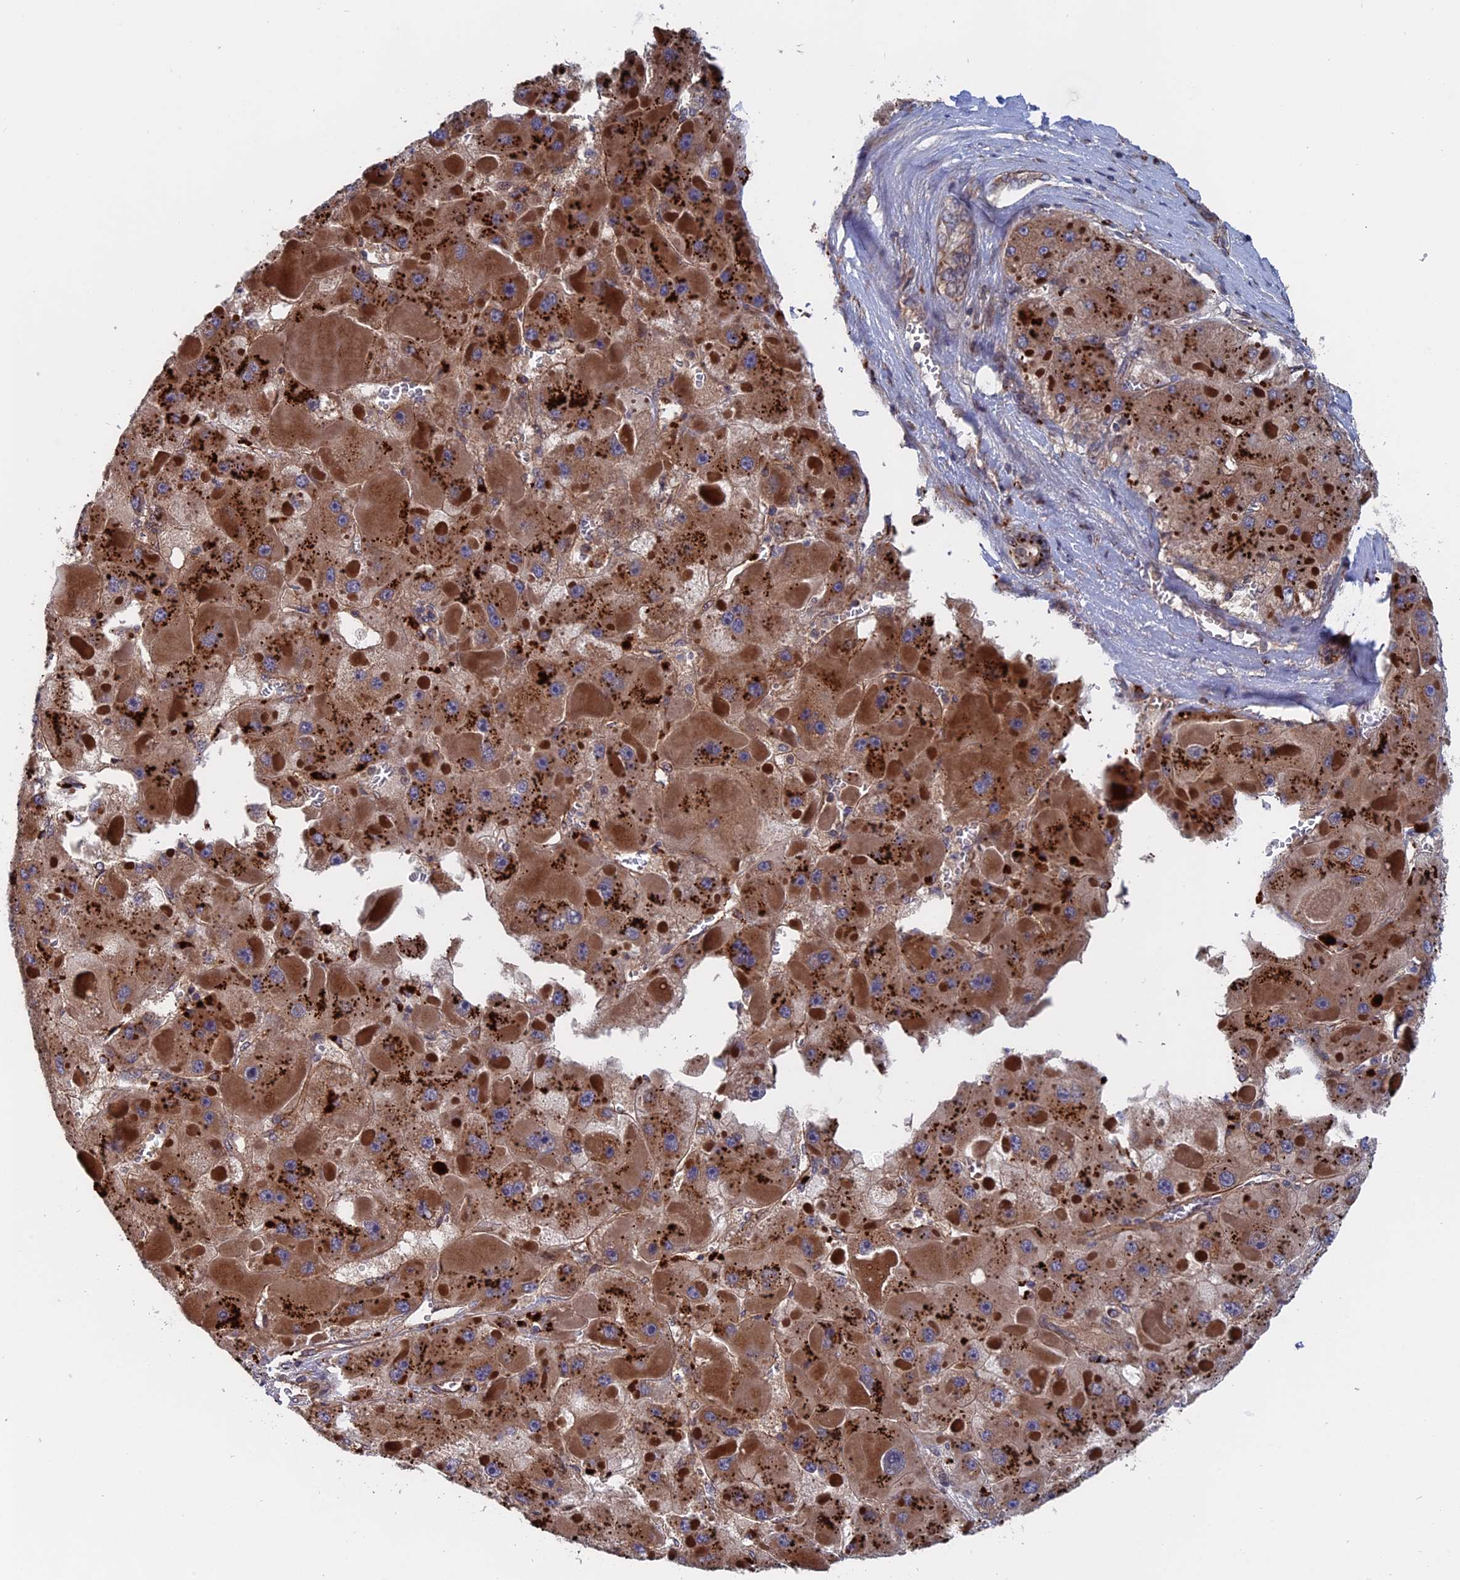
{"staining": {"intensity": "moderate", "quantity": ">75%", "location": "cytoplasmic/membranous"}, "tissue": "liver cancer", "cell_type": "Tumor cells", "image_type": "cancer", "snomed": [{"axis": "morphology", "description": "Carcinoma, Hepatocellular, NOS"}, {"axis": "topography", "description": "Liver"}], "caption": "Immunohistochemical staining of liver cancer reveals medium levels of moderate cytoplasmic/membranous protein positivity in about >75% of tumor cells.", "gene": "TRAPPC2L", "patient": {"sex": "female", "age": 73}}